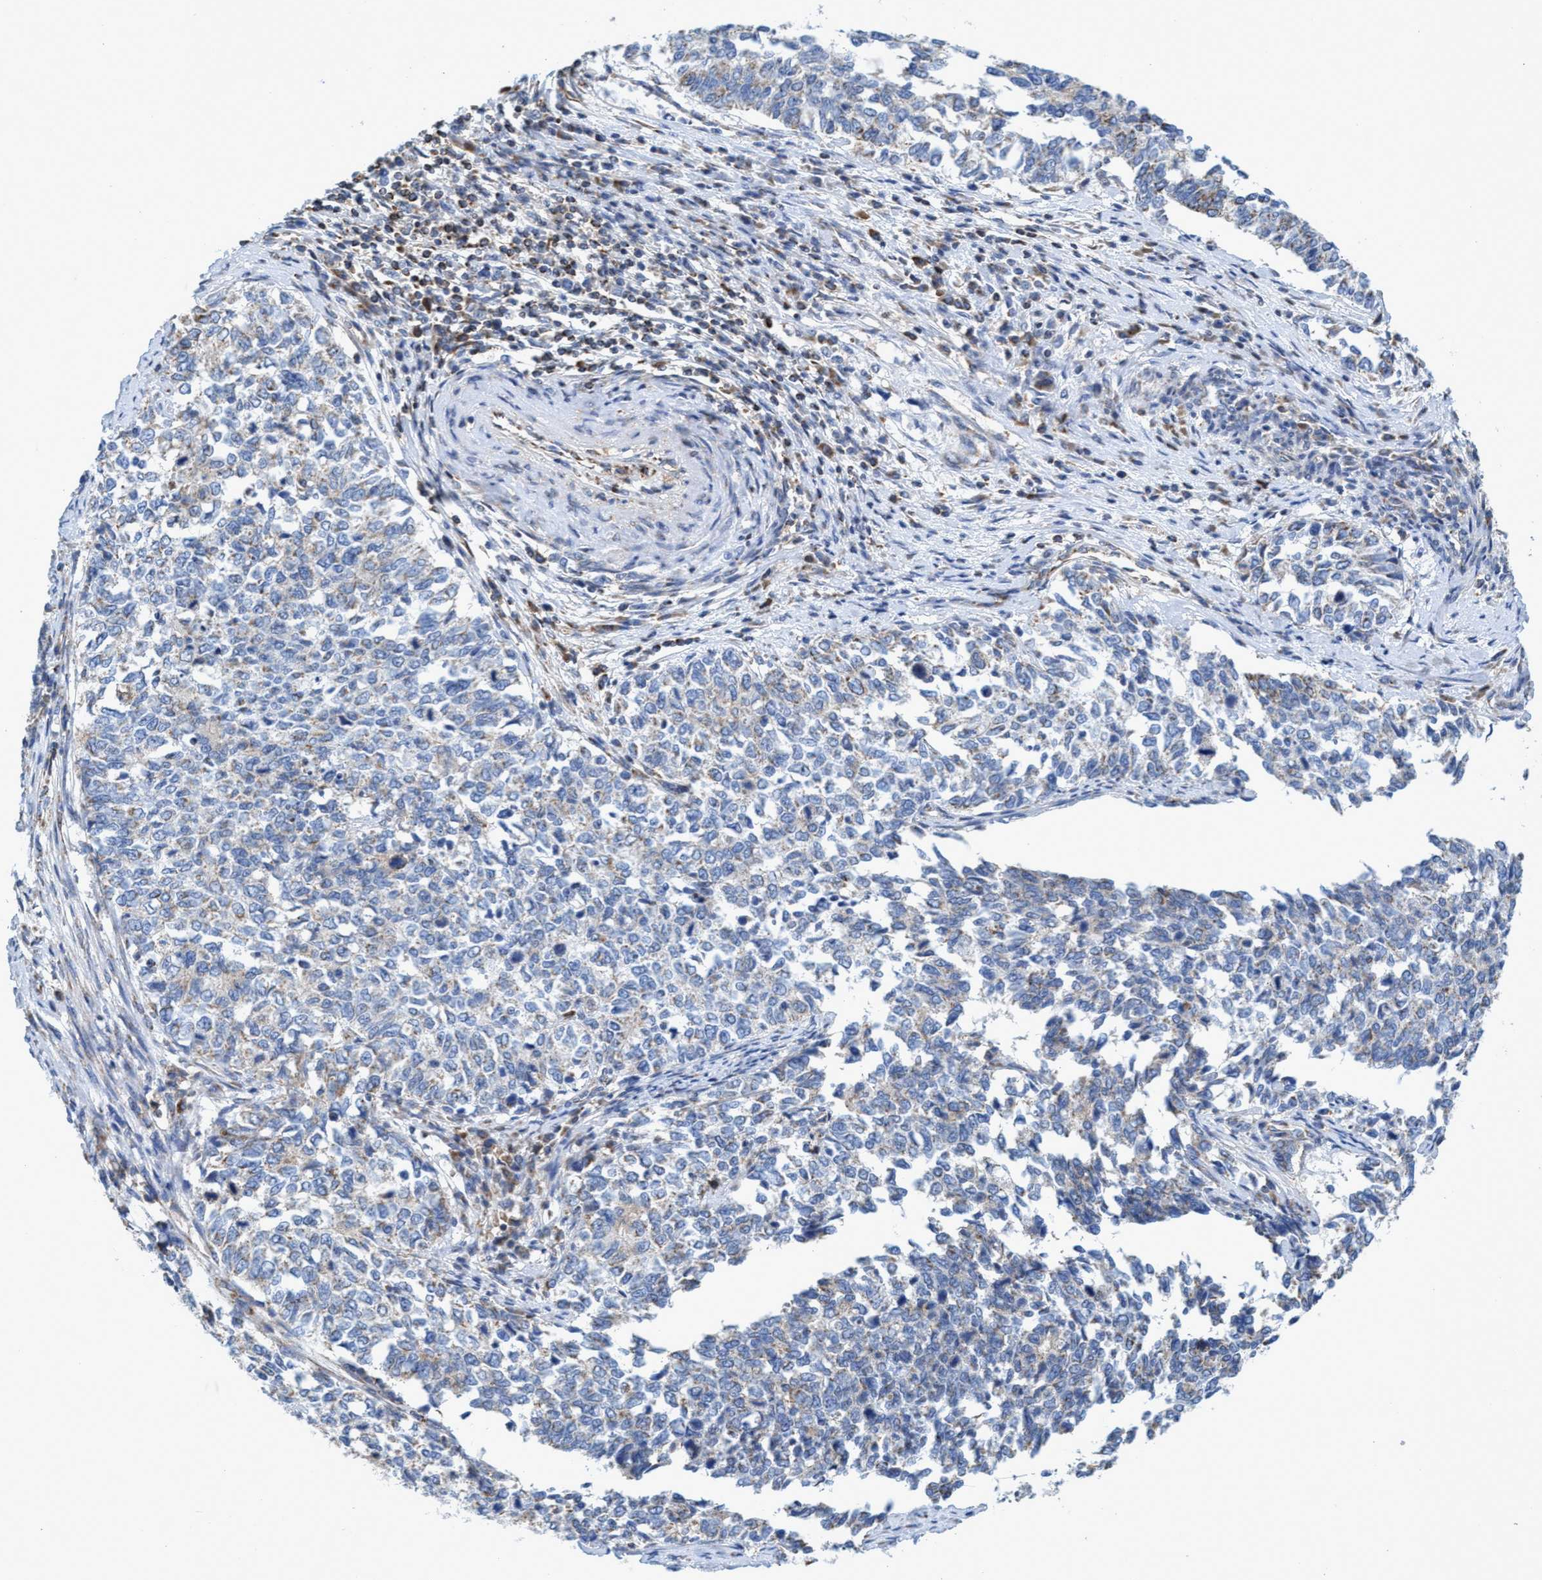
{"staining": {"intensity": "weak", "quantity": "<25%", "location": "cytoplasmic/membranous"}, "tissue": "cervical cancer", "cell_type": "Tumor cells", "image_type": "cancer", "snomed": [{"axis": "morphology", "description": "Squamous cell carcinoma, NOS"}, {"axis": "topography", "description": "Cervix"}], "caption": "Tumor cells show no significant protein expression in cervical squamous cell carcinoma.", "gene": "CRYZ", "patient": {"sex": "female", "age": 63}}